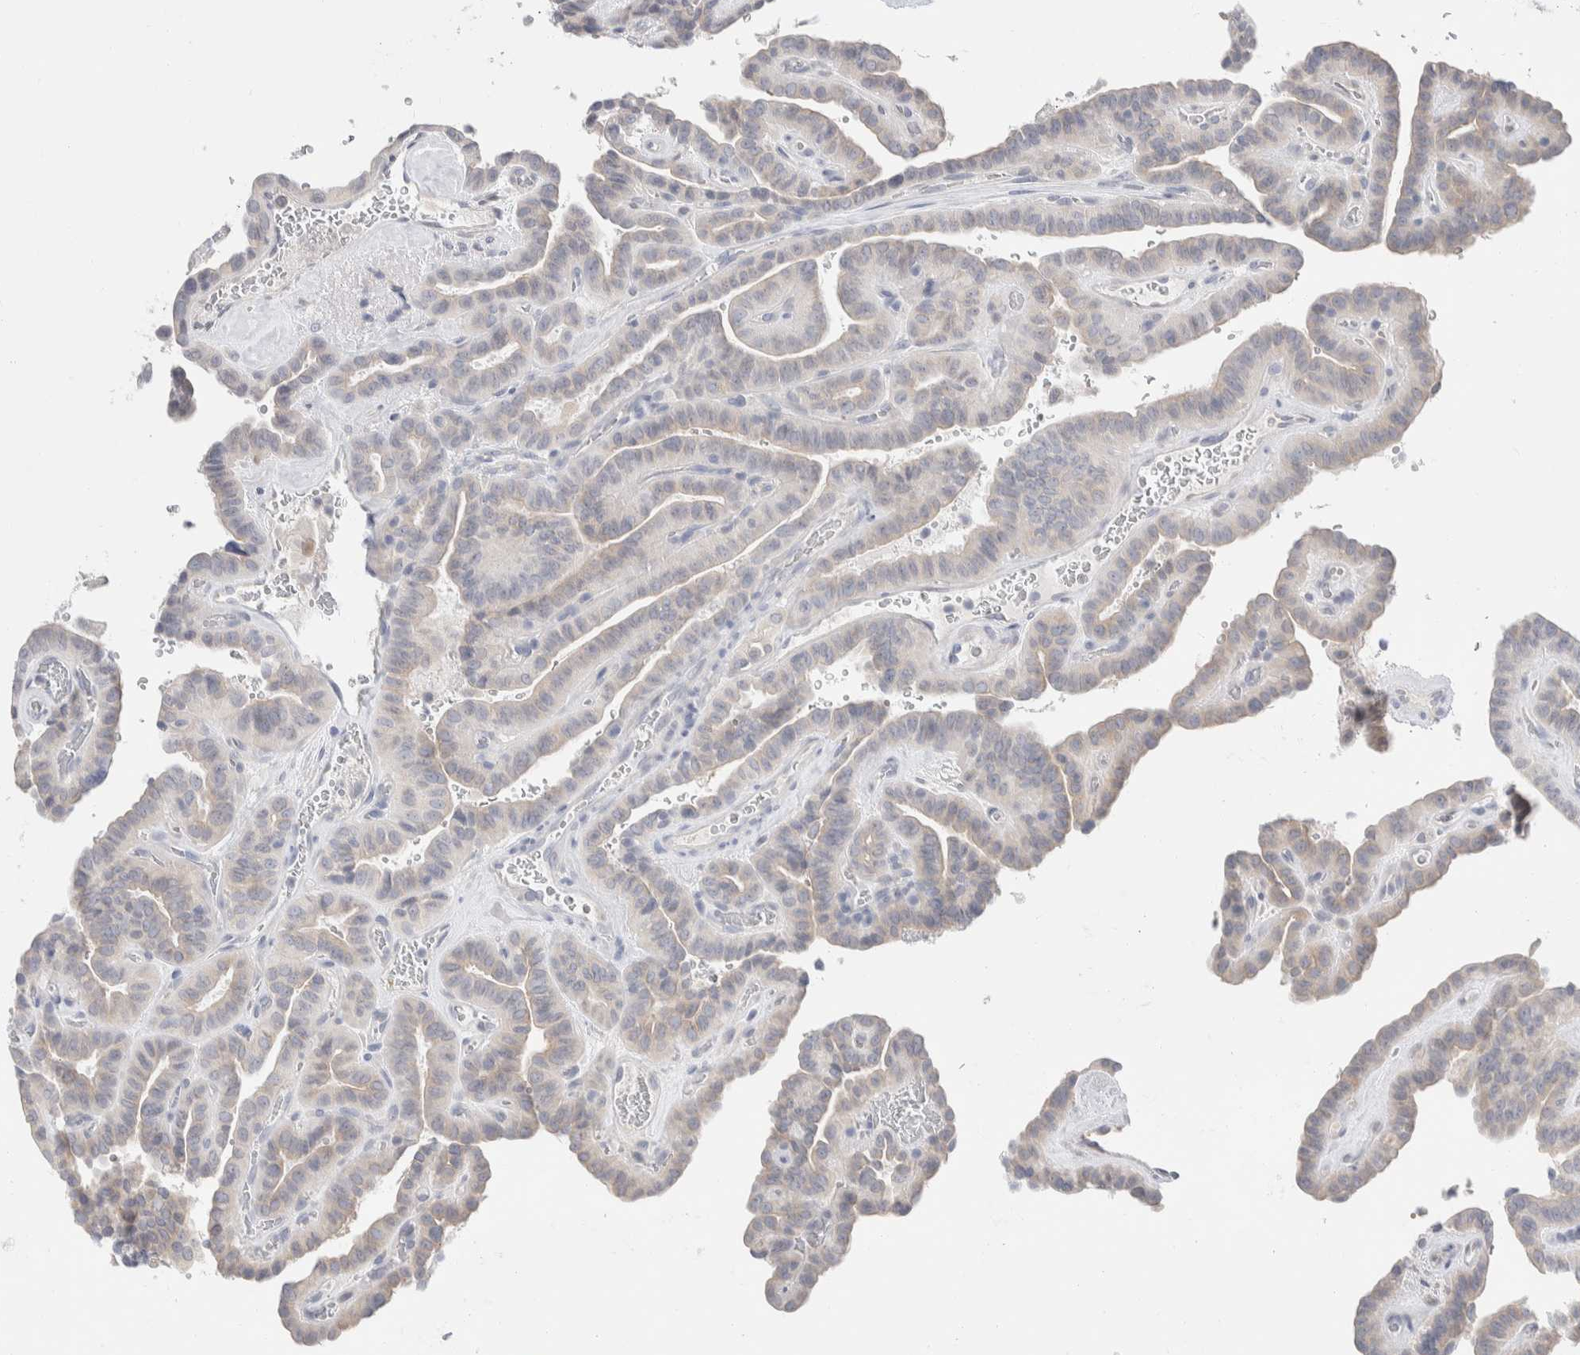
{"staining": {"intensity": "weak", "quantity": "<25%", "location": "cytoplasmic/membranous"}, "tissue": "thyroid cancer", "cell_type": "Tumor cells", "image_type": "cancer", "snomed": [{"axis": "morphology", "description": "Papillary adenocarcinoma, NOS"}, {"axis": "topography", "description": "Thyroid gland"}], "caption": "Image shows no significant protein expression in tumor cells of papillary adenocarcinoma (thyroid).", "gene": "RUSF1", "patient": {"sex": "male", "age": 77}}